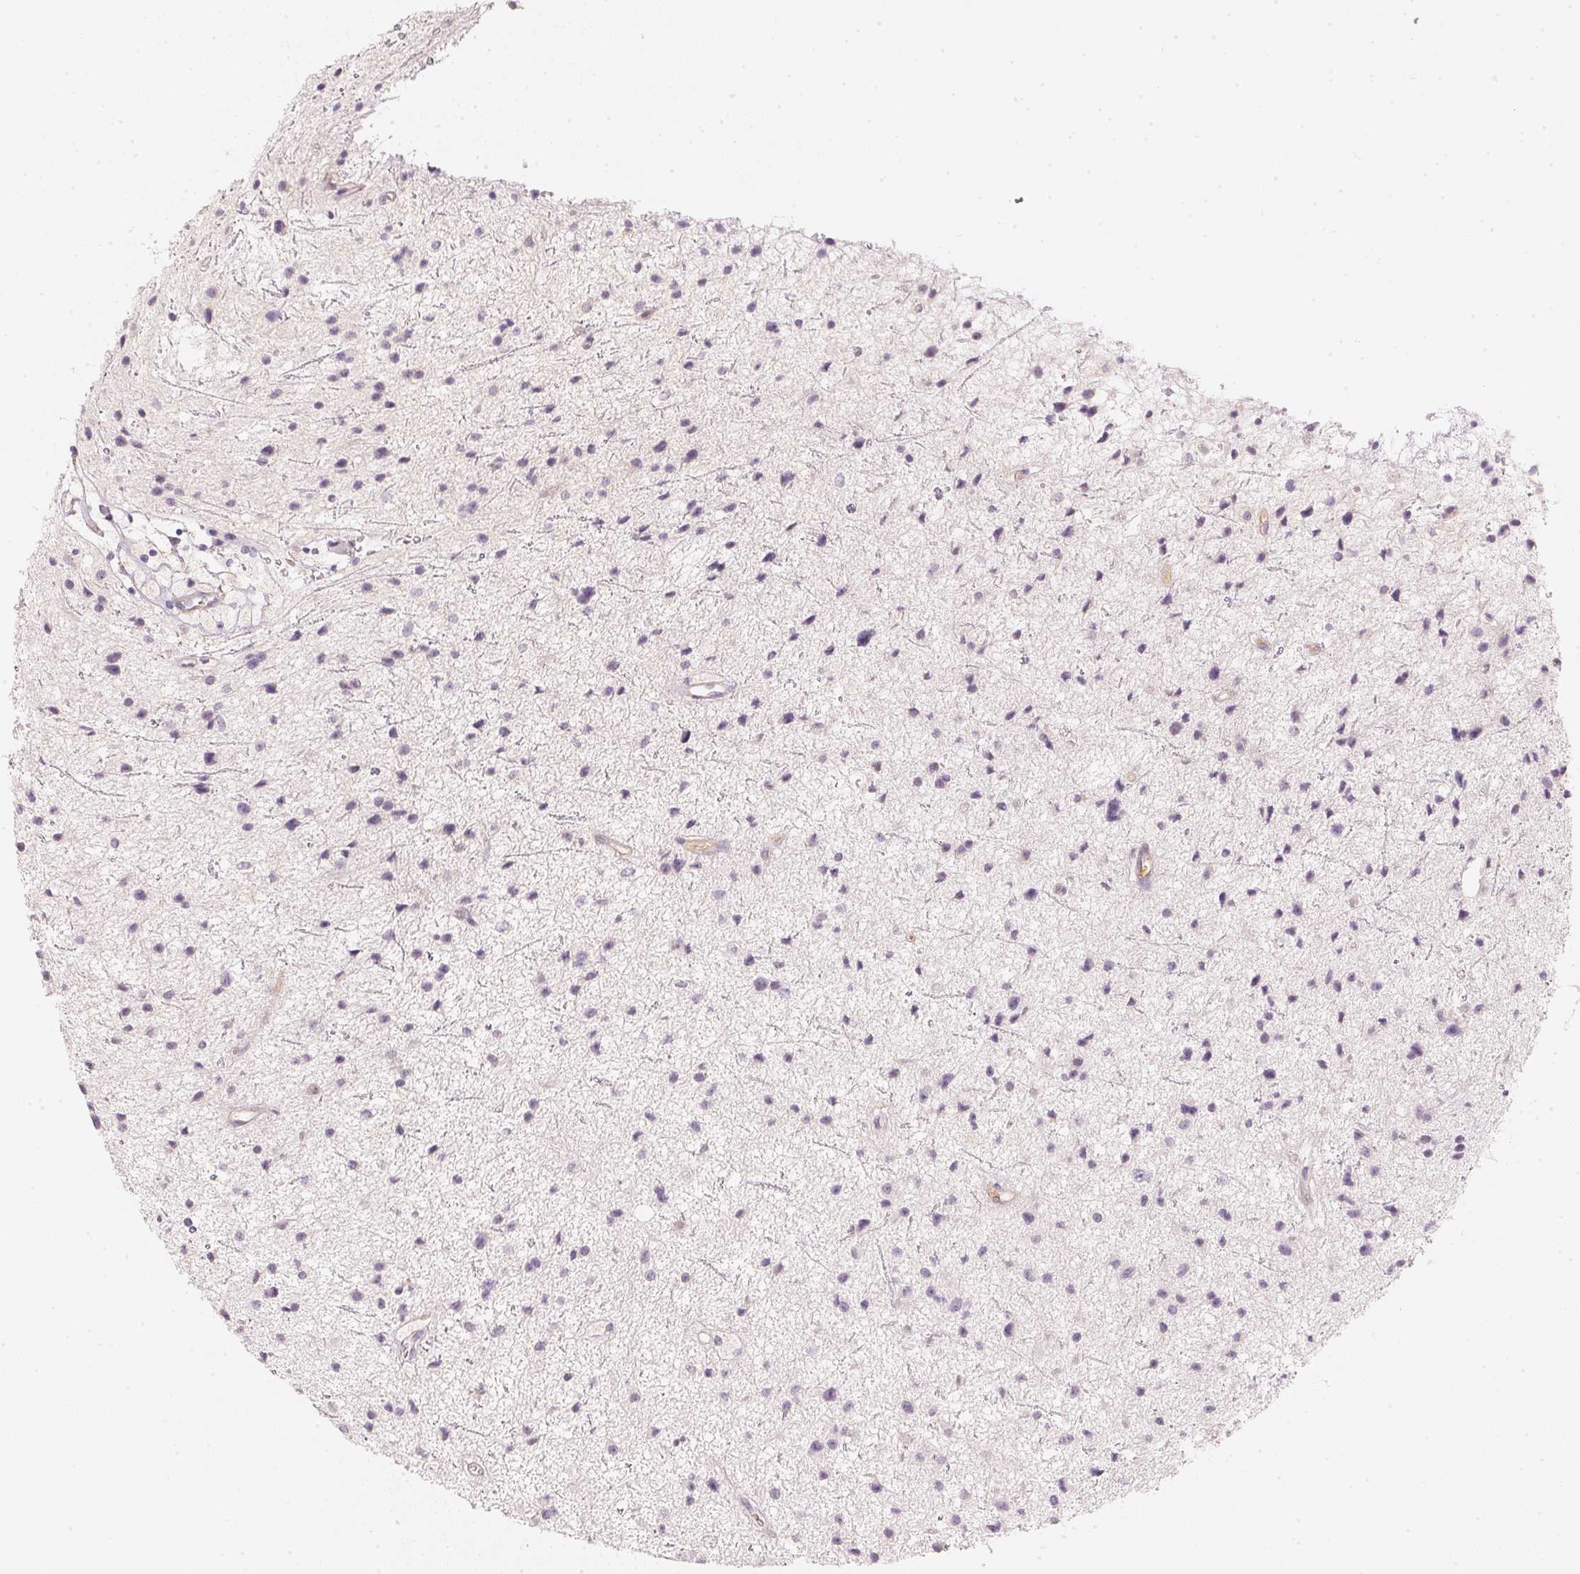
{"staining": {"intensity": "negative", "quantity": "none", "location": "none"}, "tissue": "glioma", "cell_type": "Tumor cells", "image_type": "cancer", "snomed": [{"axis": "morphology", "description": "Glioma, malignant, Low grade"}, {"axis": "topography", "description": "Brain"}], "caption": "Glioma was stained to show a protein in brown. There is no significant expression in tumor cells. (Brightfield microscopy of DAB (3,3'-diaminobenzidine) immunohistochemistry (IHC) at high magnification).", "gene": "RMDN2", "patient": {"sex": "male", "age": 43}}